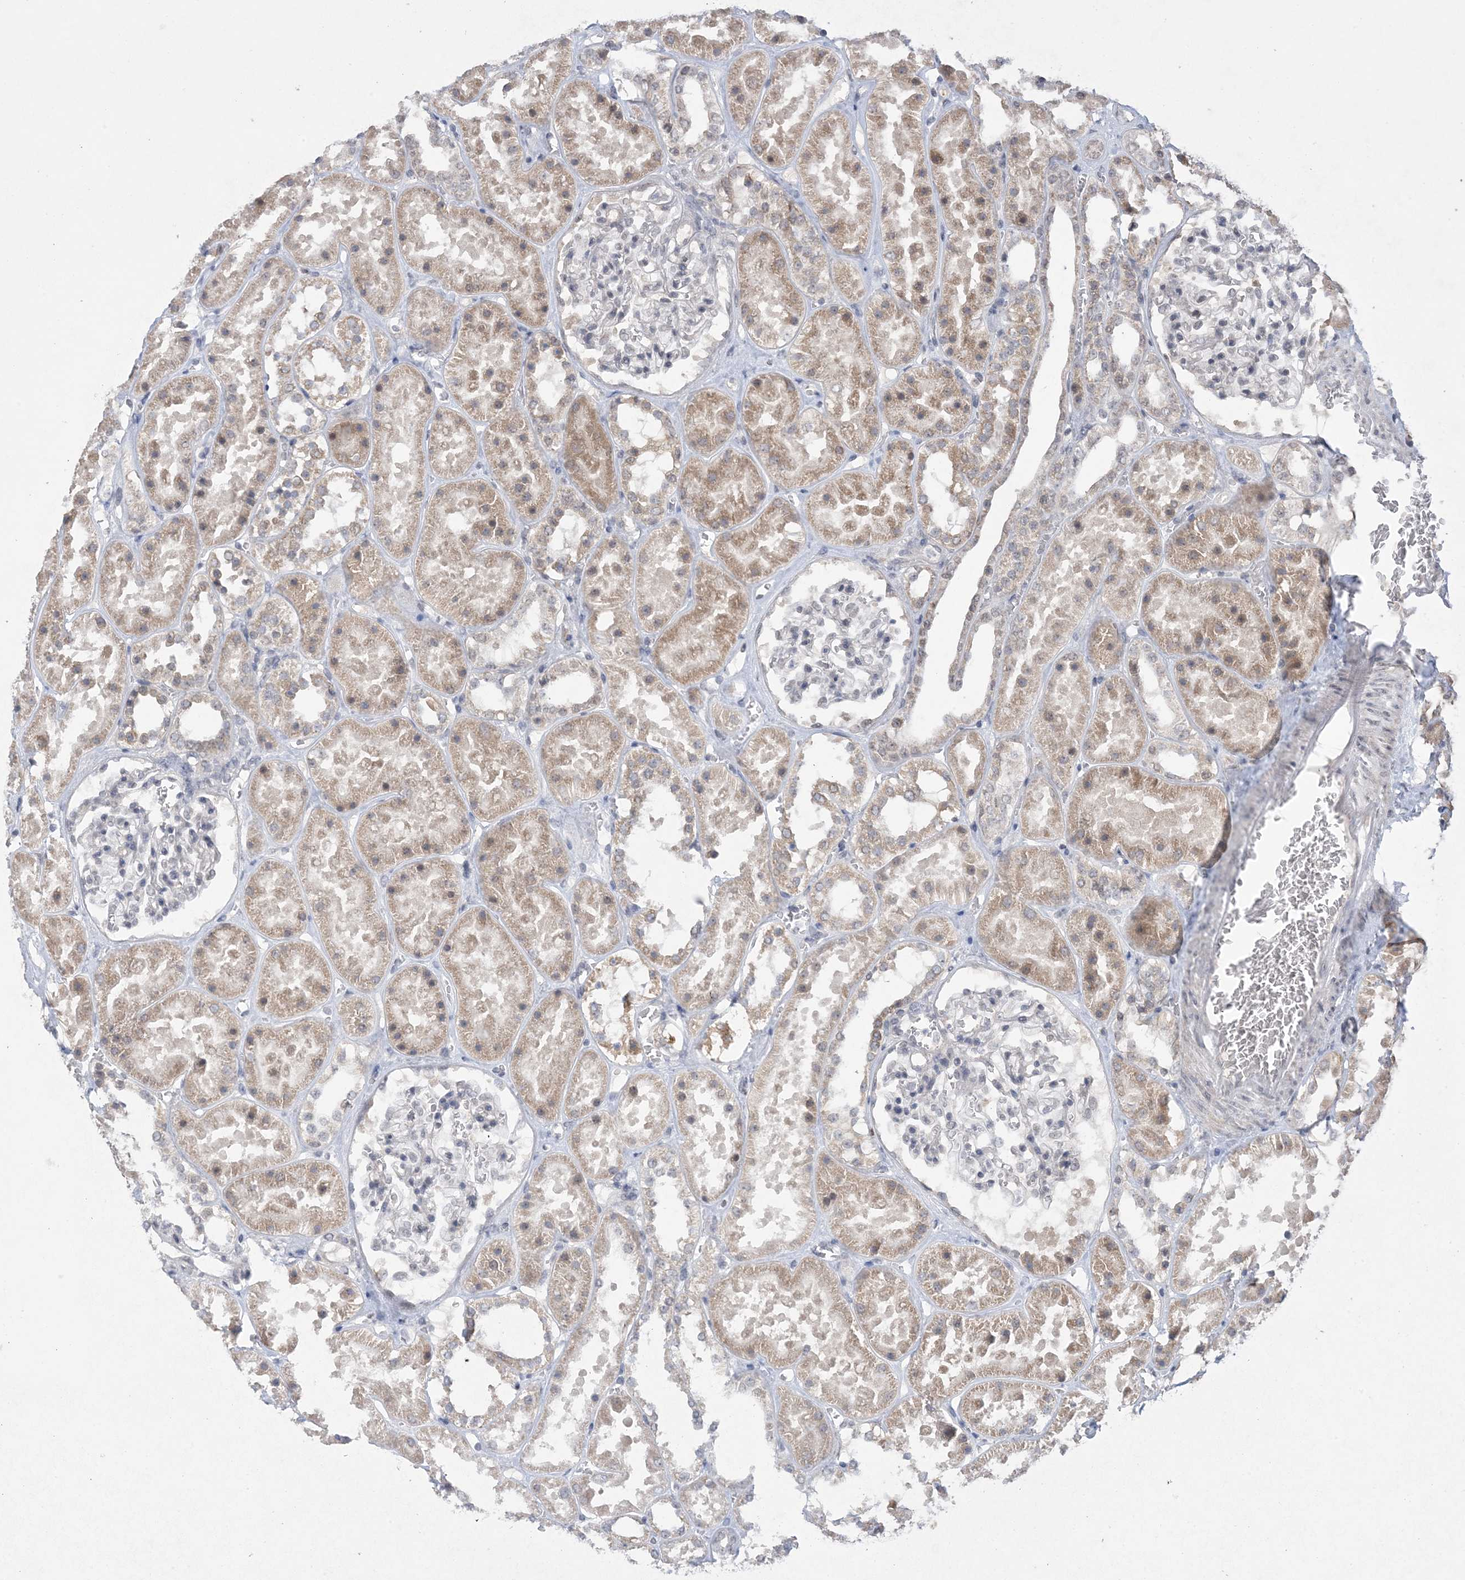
{"staining": {"intensity": "weak", "quantity": "<25%", "location": "cytoplasmic/membranous"}, "tissue": "kidney", "cell_type": "Cells in glomeruli", "image_type": "normal", "snomed": [{"axis": "morphology", "description": "Normal tissue, NOS"}, {"axis": "topography", "description": "Kidney"}], "caption": "Immunohistochemical staining of unremarkable kidney shows no significant staining in cells in glomeruli.", "gene": "TRMT10C", "patient": {"sex": "female", "age": 41}}